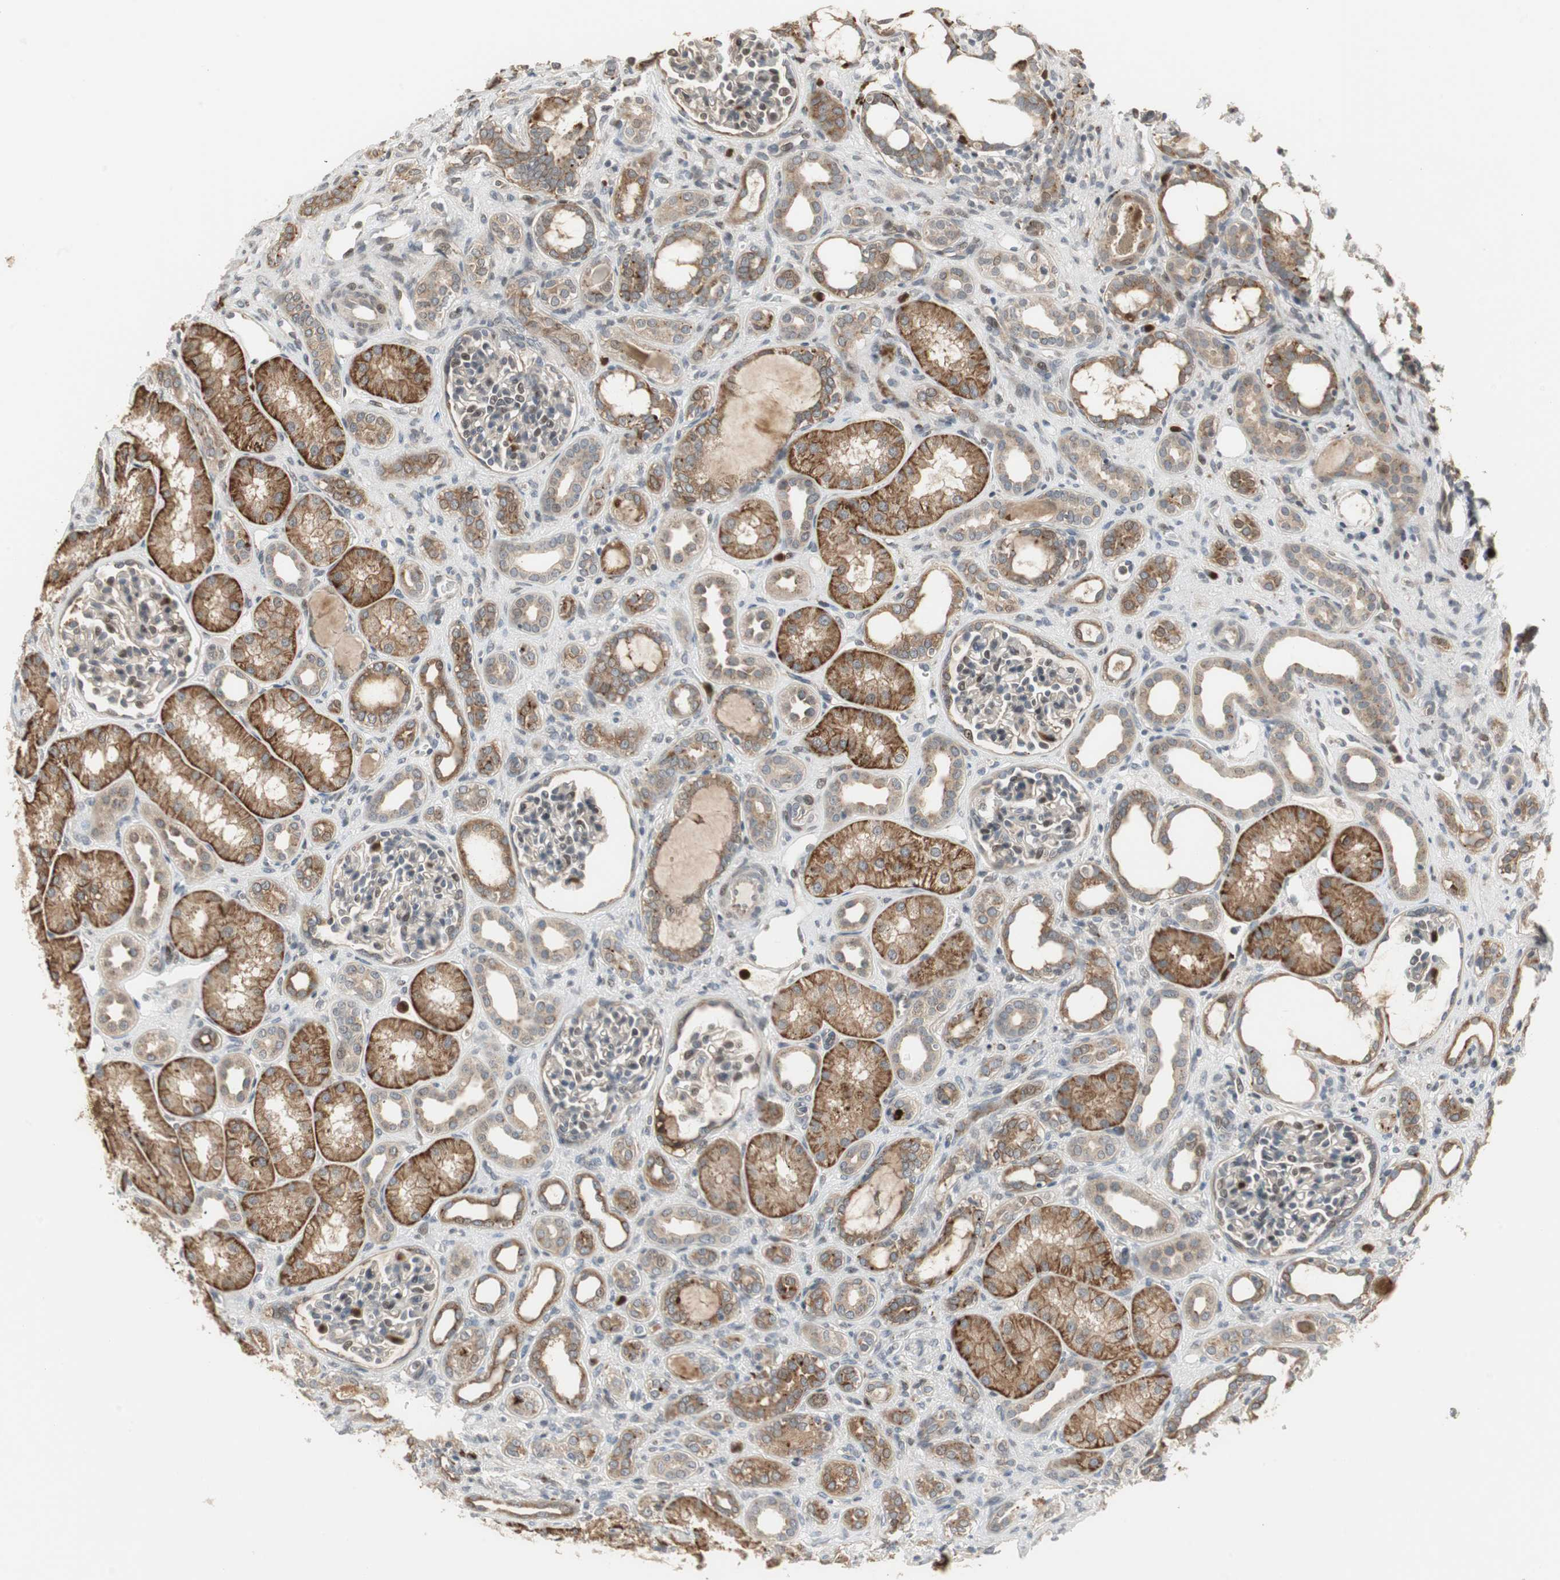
{"staining": {"intensity": "moderate", "quantity": "<25%", "location": "nuclear"}, "tissue": "kidney", "cell_type": "Cells in glomeruli", "image_type": "normal", "snomed": [{"axis": "morphology", "description": "Normal tissue, NOS"}, {"axis": "topography", "description": "Kidney"}], "caption": "Immunohistochemical staining of normal kidney displays <25% levels of moderate nuclear protein expression in approximately <25% of cells in glomeruli.", "gene": "SNX4", "patient": {"sex": "male", "age": 7}}